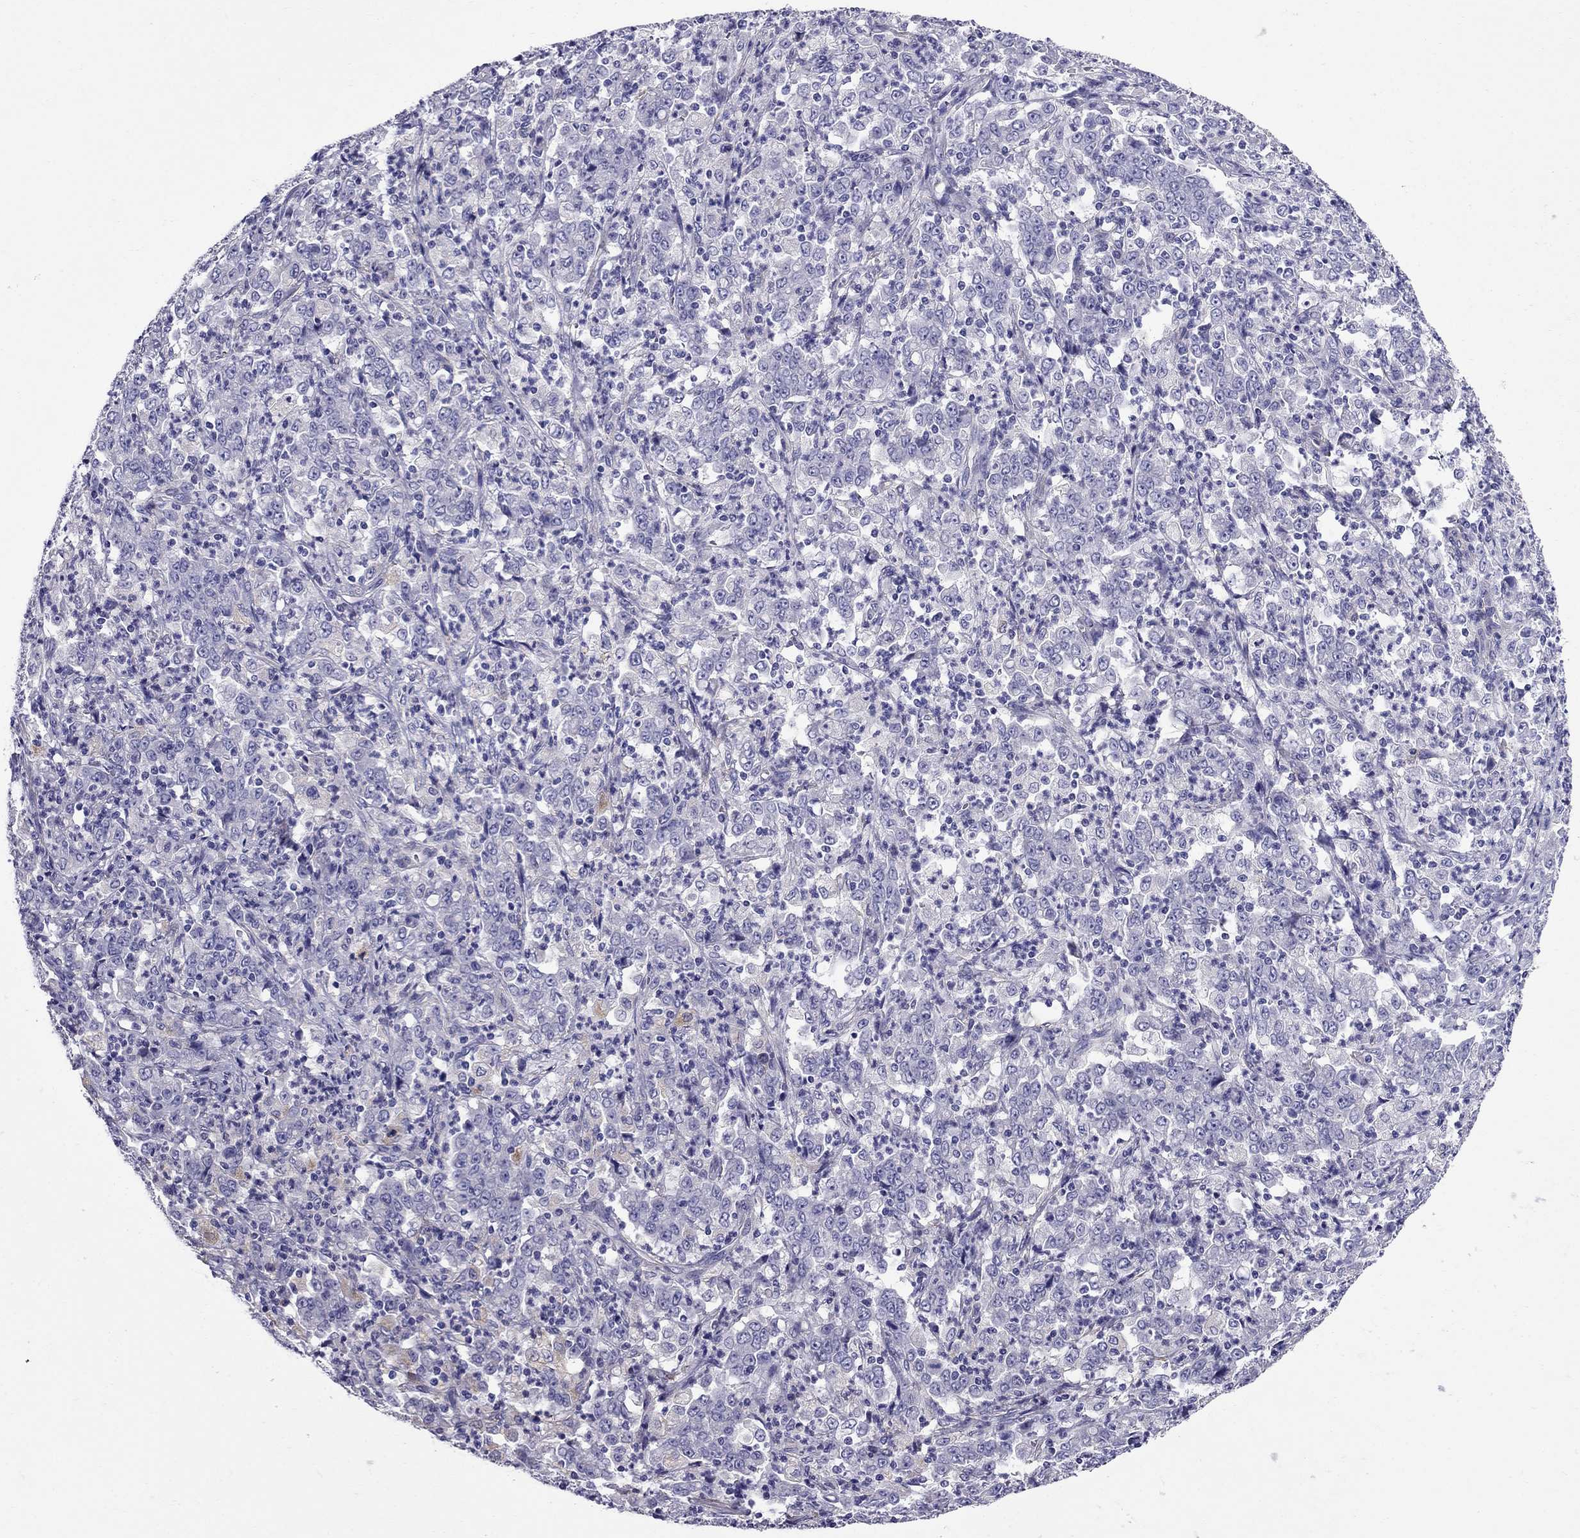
{"staining": {"intensity": "negative", "quantity": "none", "location": "none"}, "tissue": "stomach cancer", "cell_type": "Tumor cells", "image_type": "cancer", "snomed": [{"axis": "morphology", "description": "Adenocarcinoma, NOS"}, {"axis": "topography", "description": "Stomach, lower"}], "caption": "A high-resolution micrograph shows immunohistochemistry (IHC) staining of stomach adenocarcinoma, which demonstrates no significant expression in tumor cells.", "gene": "GPR50", "patient": {"sex": "female", "age": 71}}